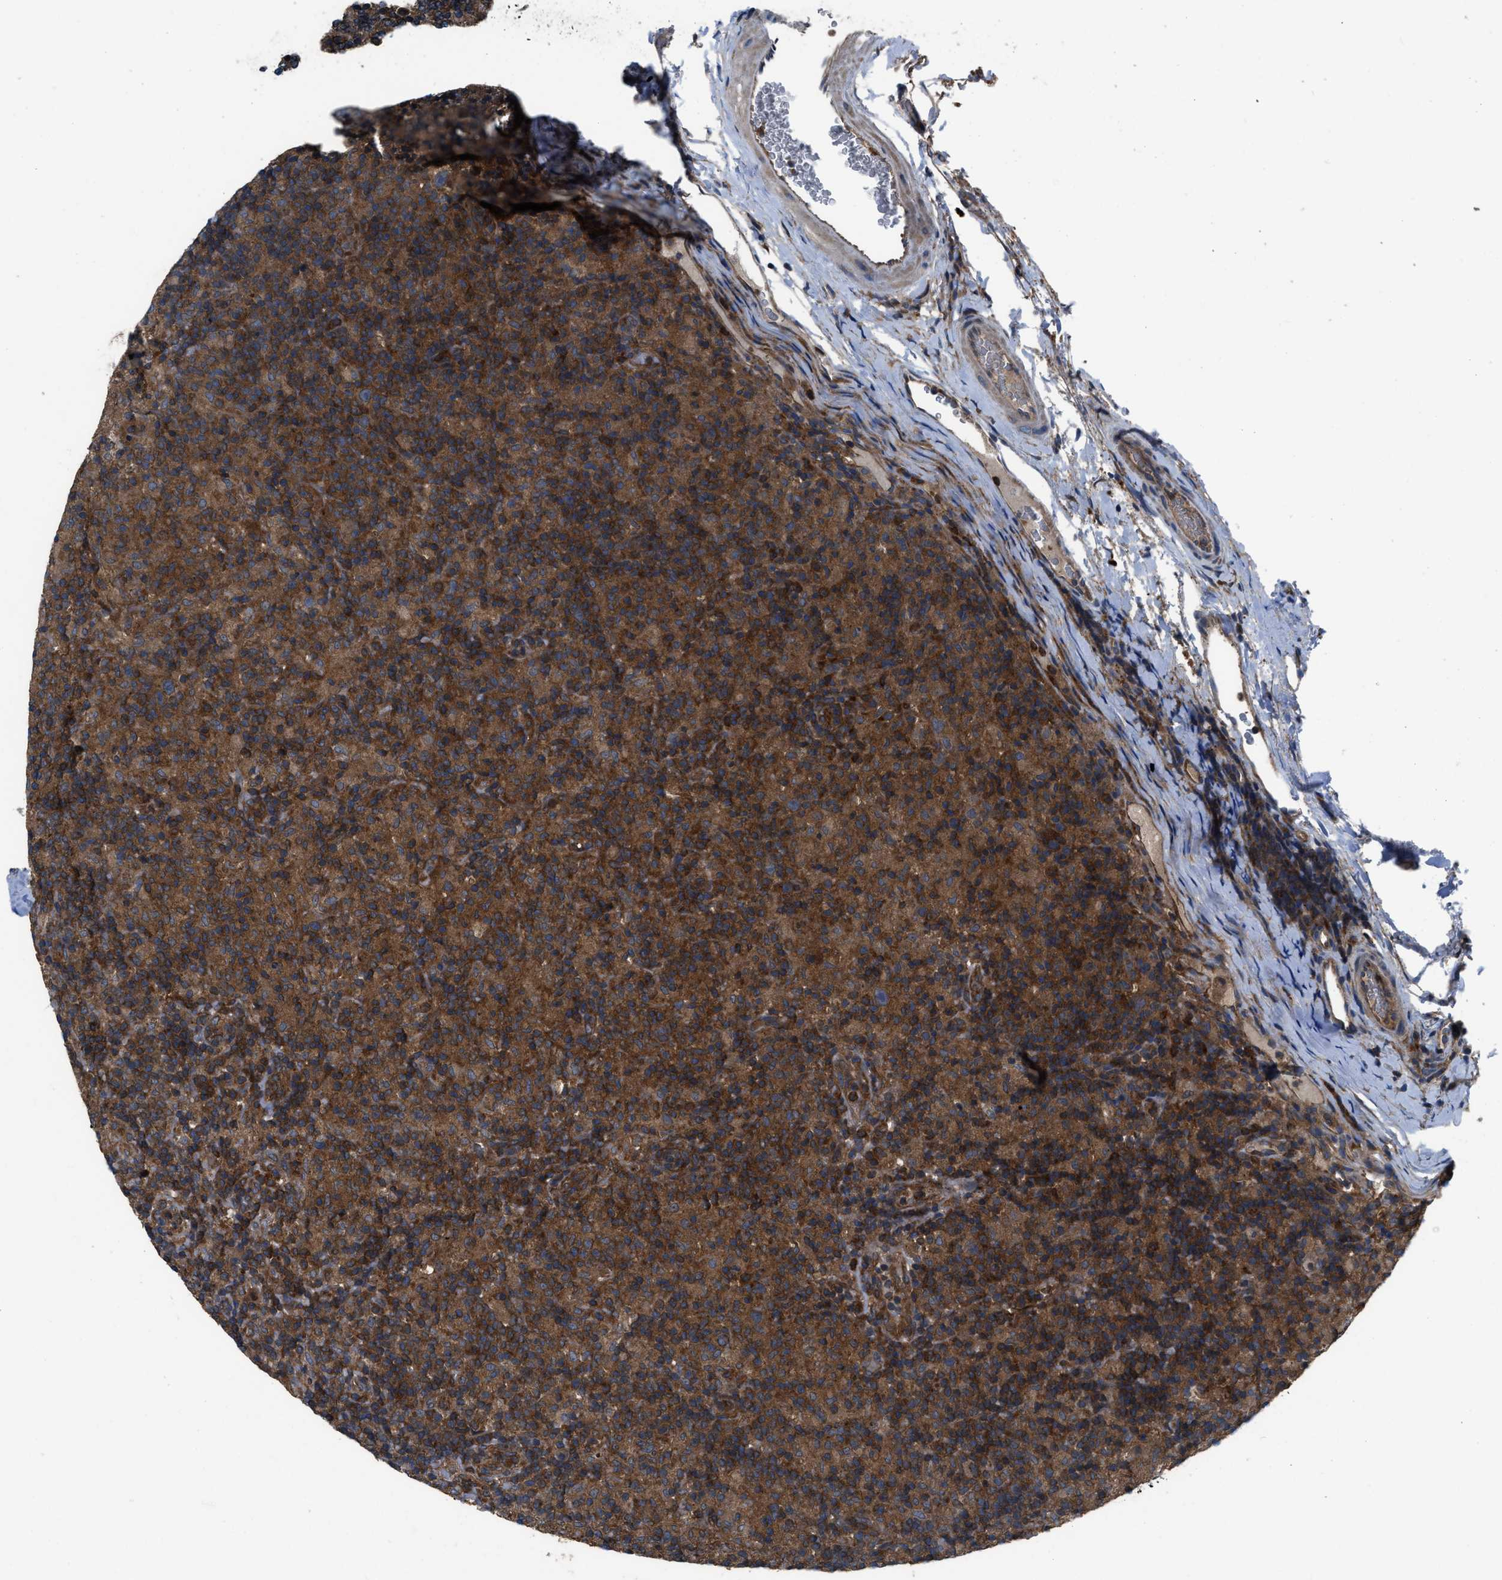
{"staining": {"intensity": "strong", "quantity": ">75%", "location": "cytoplasmic/membranous"}, "tissue": "lymphoma", "cell_type": "Tumor cells", "image_type": "cancer", "snomed": [{"axis": "morphology", "description": "Hodgkin's disease, NOS"}, {"axis": "topography", "description": "Lymph node"}], "caption": "Human Hodgkin's disease stained with a protein marker exhibits strong staining in tumor cells.", "gene": "USP25", "patient": {"sex": "male", "age": 70}}